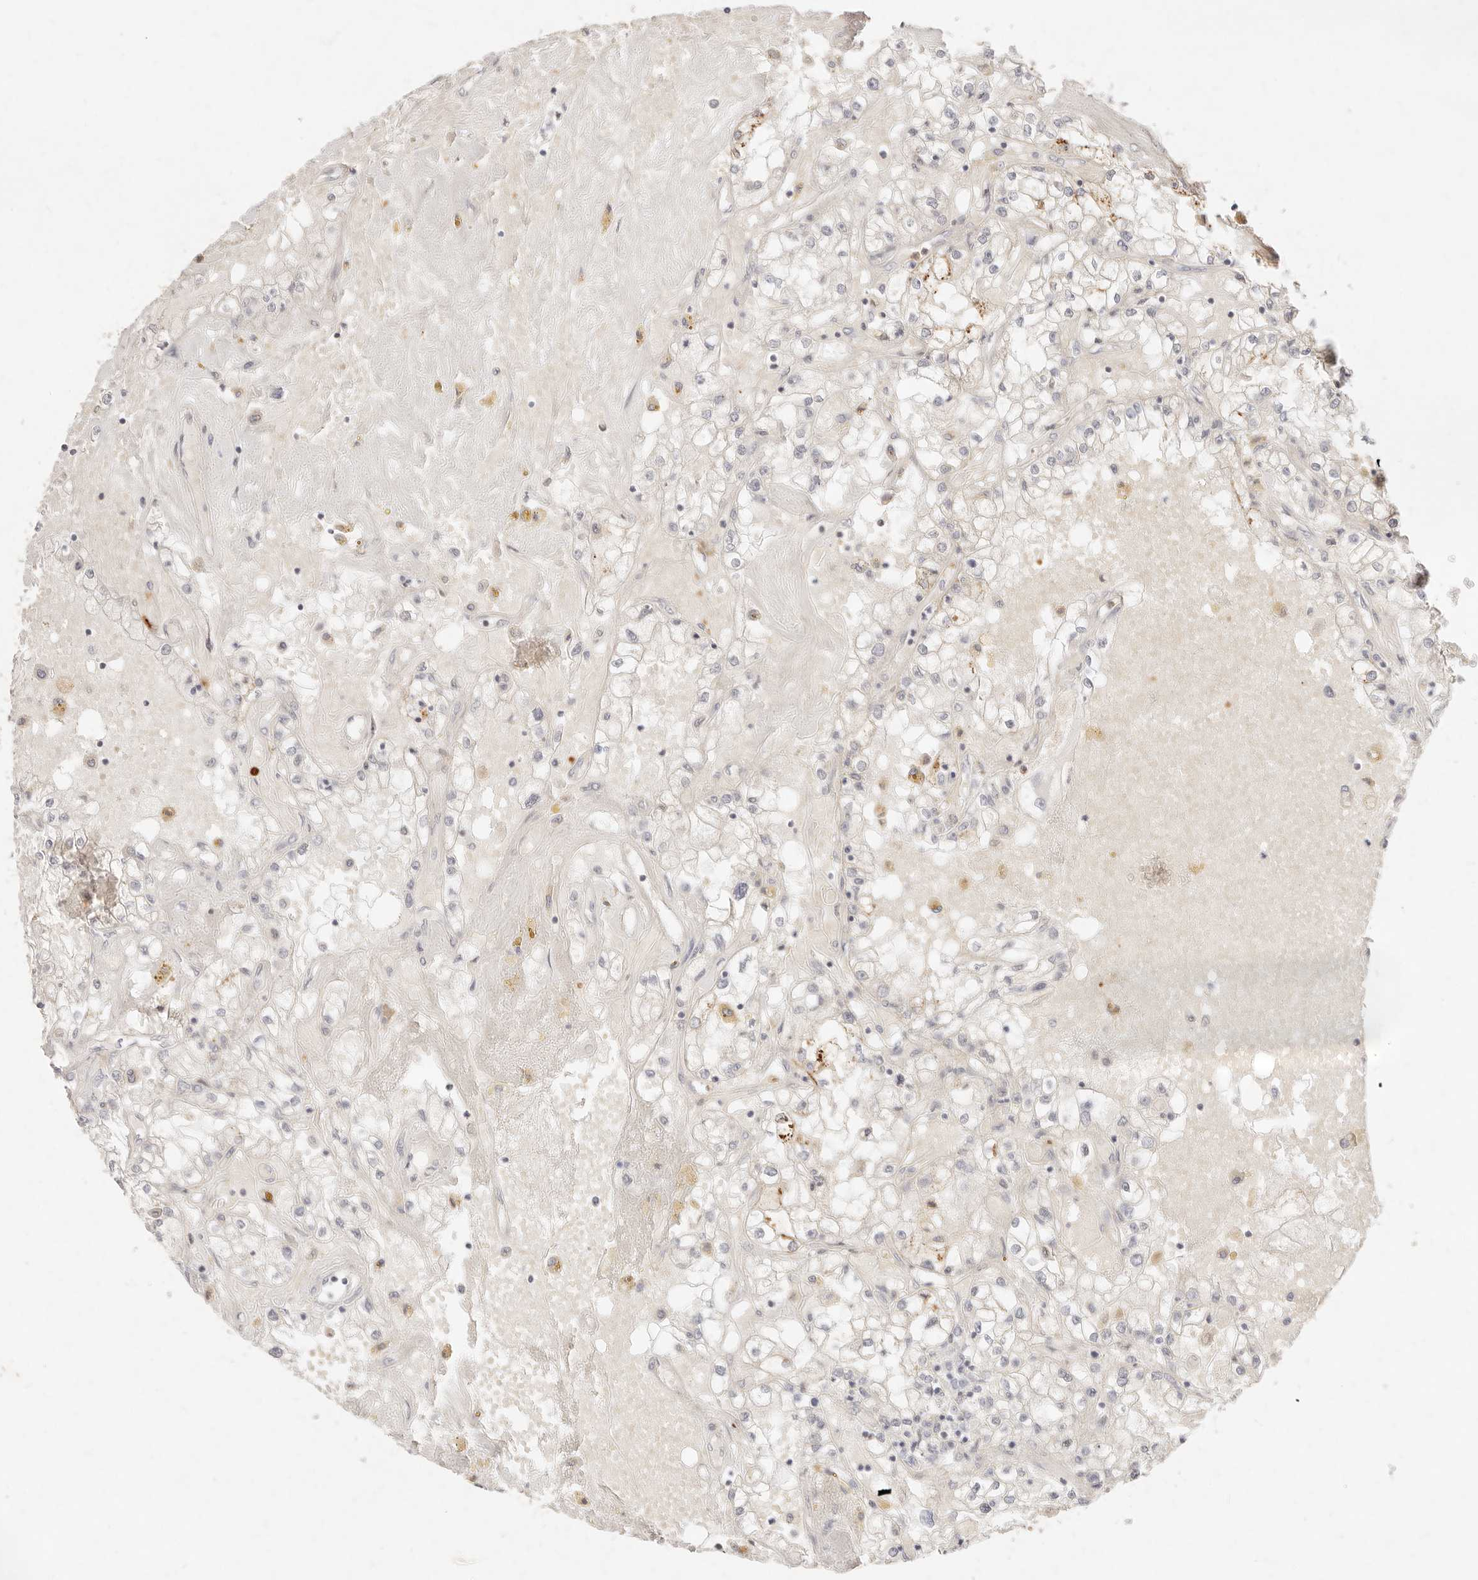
{"staining": {"intensity": "negative", "quantity": "none", "location": "none"}, "tissue": "renal cancer", "cell_type": "Tumor cells", "image_type": "cancer", "snomed": [{"axis": "morphology", "description": "Adenocarcinoma, NOS"}, {"axis": "topography", "description": "Kidney"}], "caption": "Immunohistochemistry (IHC) histopathology image of neoplastic tissue: renal cancer stained with DAB (3,3'-diaminobenzidine) exhibits no significant protein expression in tumor cells.", "gene": "ASCL3", "patient": {"sex": "male", "age": 56}}